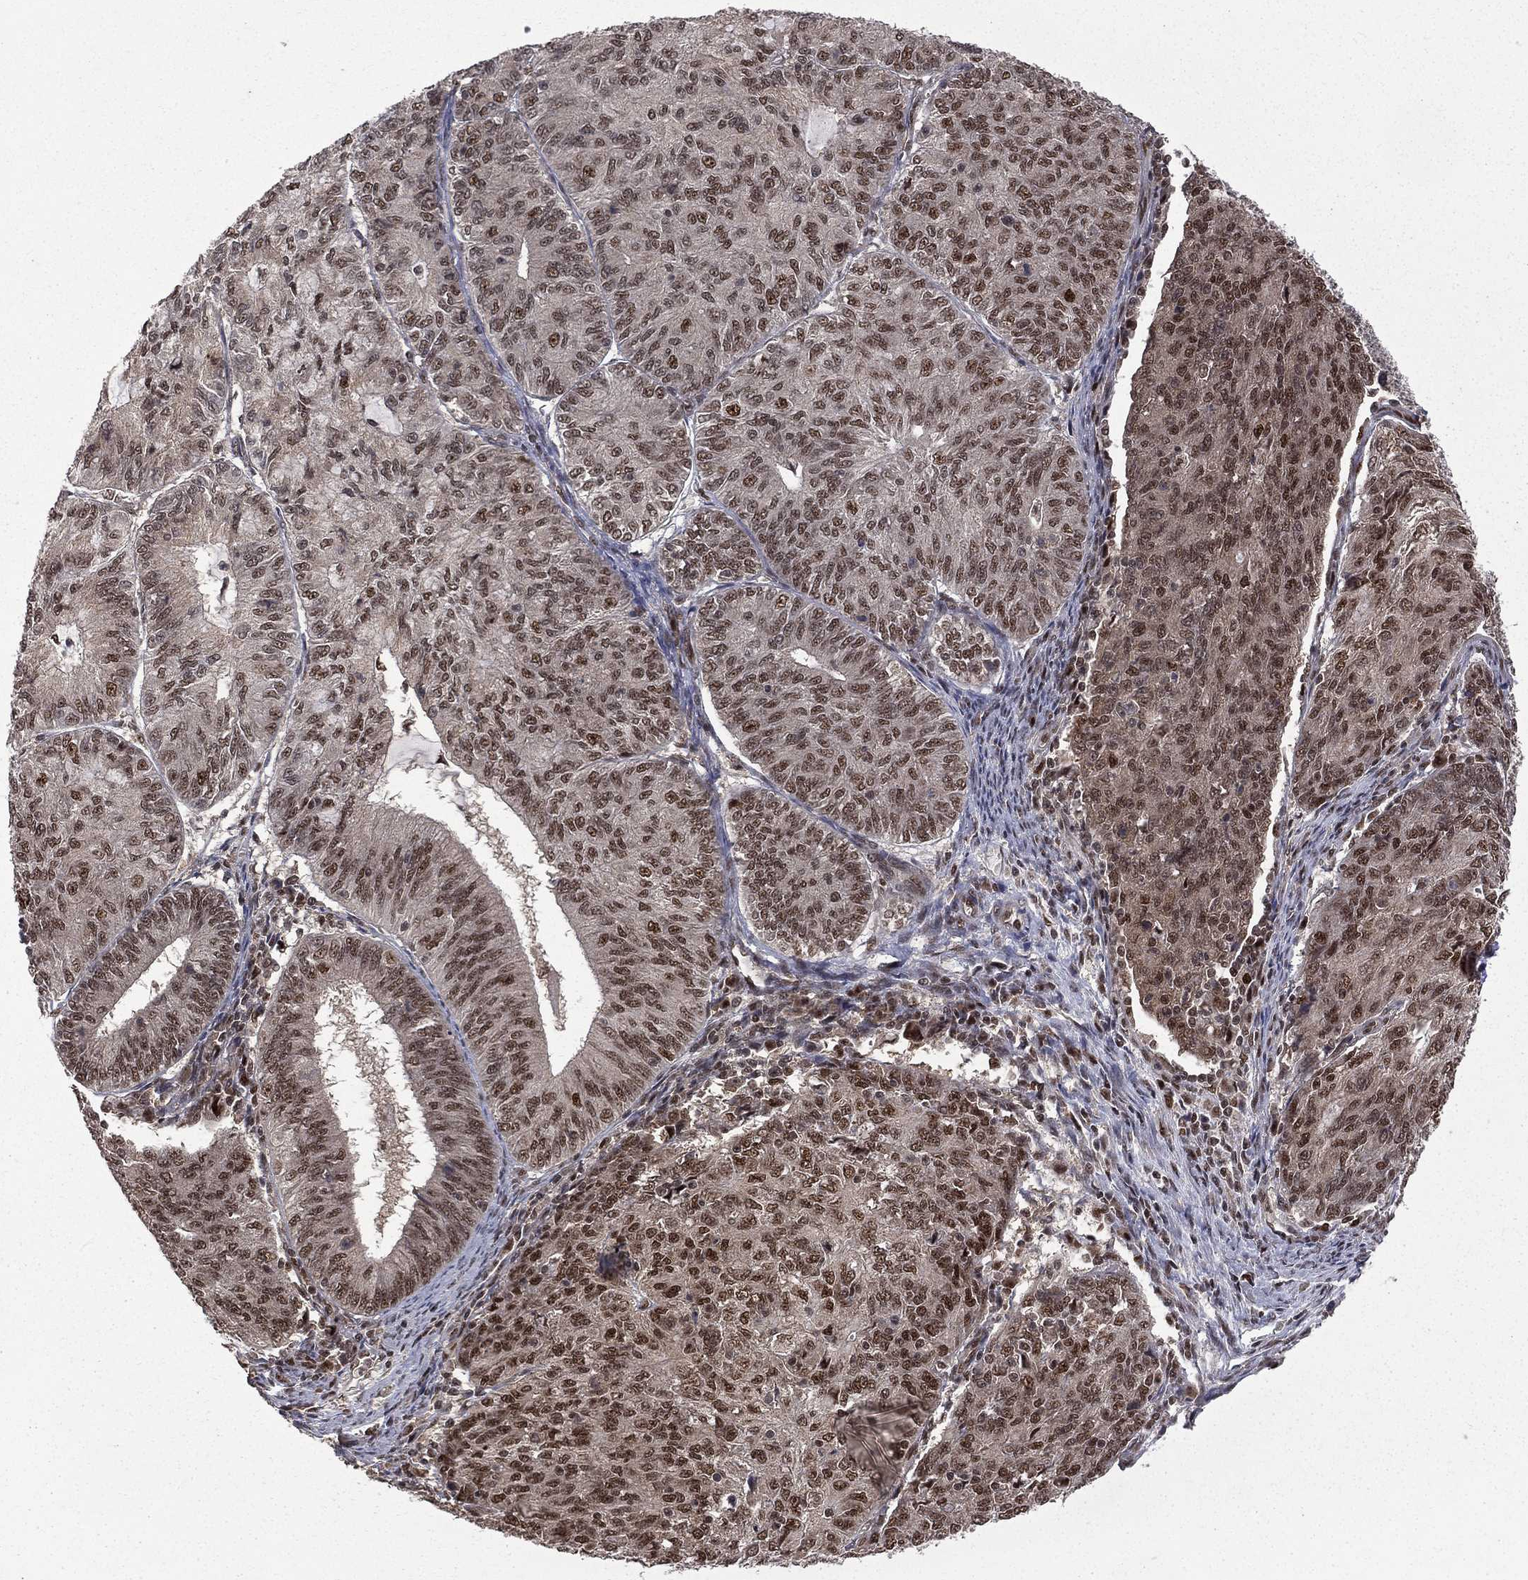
{"staining": {"intensity": "moderate", "quantity": ">75%", "location": "nuclear"}, "tissue": "endometrial cancer", "cell_type": "Tumor cells", "image_type": "cancer", "snomed": [{"axis": "morphology", "description": "Adenocarcinoma, NOS"}, {"axis": "topography", "description": "Endometrium"}], "caption": "This is a photomicrograph of IHC staining of endometrial adenocarcinoma, which shows moderate expression in the nuclear of tumor cells.", "gene": "JMJD6", "patient": {"sex": "female", "age": 82}}